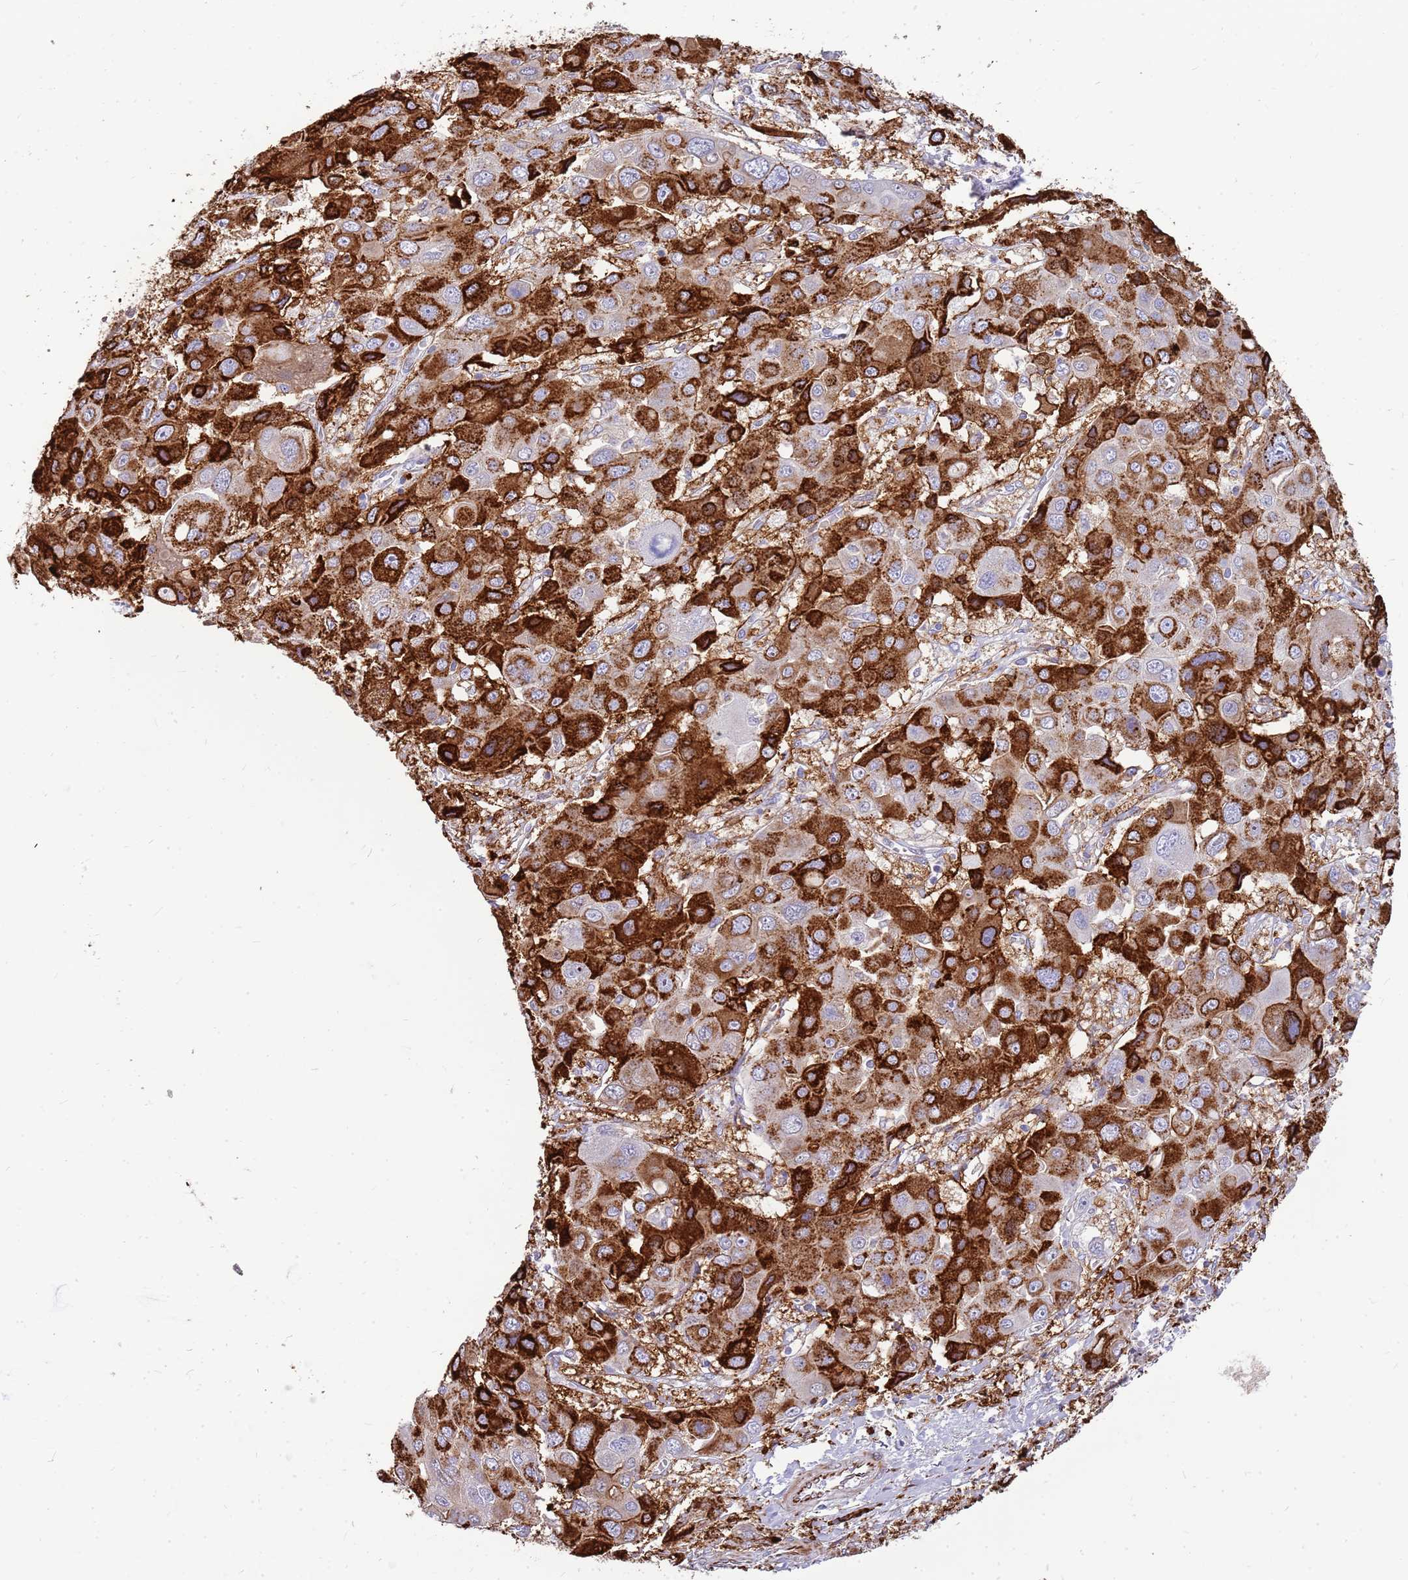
{"staining": {"intensity": "strong", "quantity": "25%-75%", "location": "cytoplasmic/membranous"}, "tissue": "liver cancer", "cell_type": "Tumor cells", "image_type": "cancer", "snomed": [{"axis": "morphology", "description": "Cholangiocarcinoma"}, {"axis": "topography", "description": "Liver"}], "caption": "A high-resolution micrograph shows IHC staining of cholangiocarcinoma (liver), which shows strong cytoplasmic/membranous expression in approximately 25%-75% of tumor cells.", "gene": "ZDHHC1", "patient": {"sex": "male", "age": 67}}